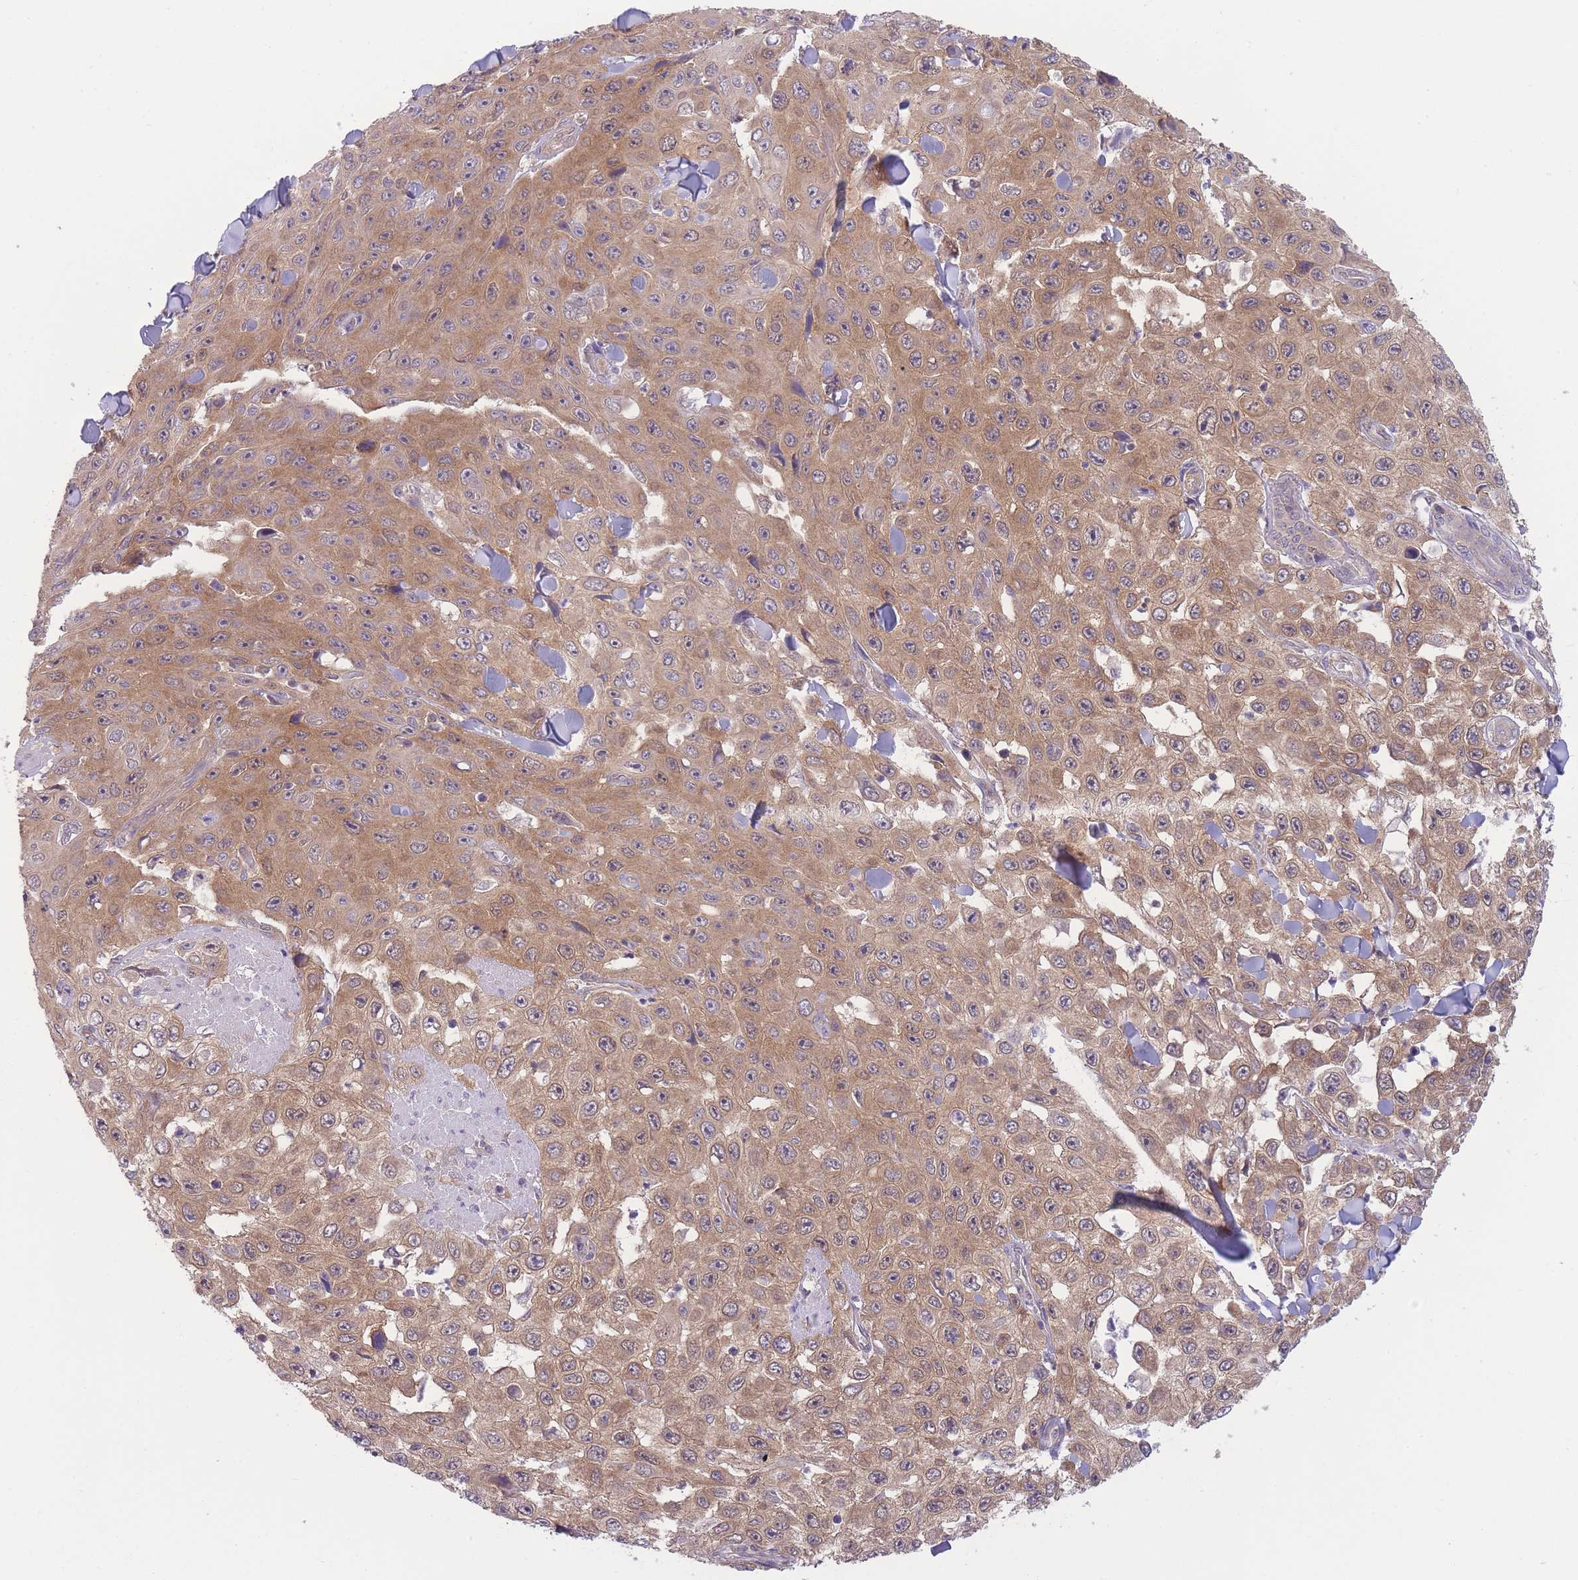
{"staining": {"intensity": "moderate", "quantity": ">75%", "location": "cytoplasmic/membranous"}, "tissue": "skin cancer", "cell_type": "Tumor cells", "image_type": "cancer", "snomed": [{"axis": "morphology", "description": "Squamous cell carcinoma, NOS"}, {"axis": "topography", "description": "Skin"}], "caption": "Protein analysis of skin cancer tissue exhibits moderate cytoplasmic/membranous positivity in approximately >75% of tumor cells.", "gene": "PFDN6", "patient": {"sex": "male", "age": 82}}